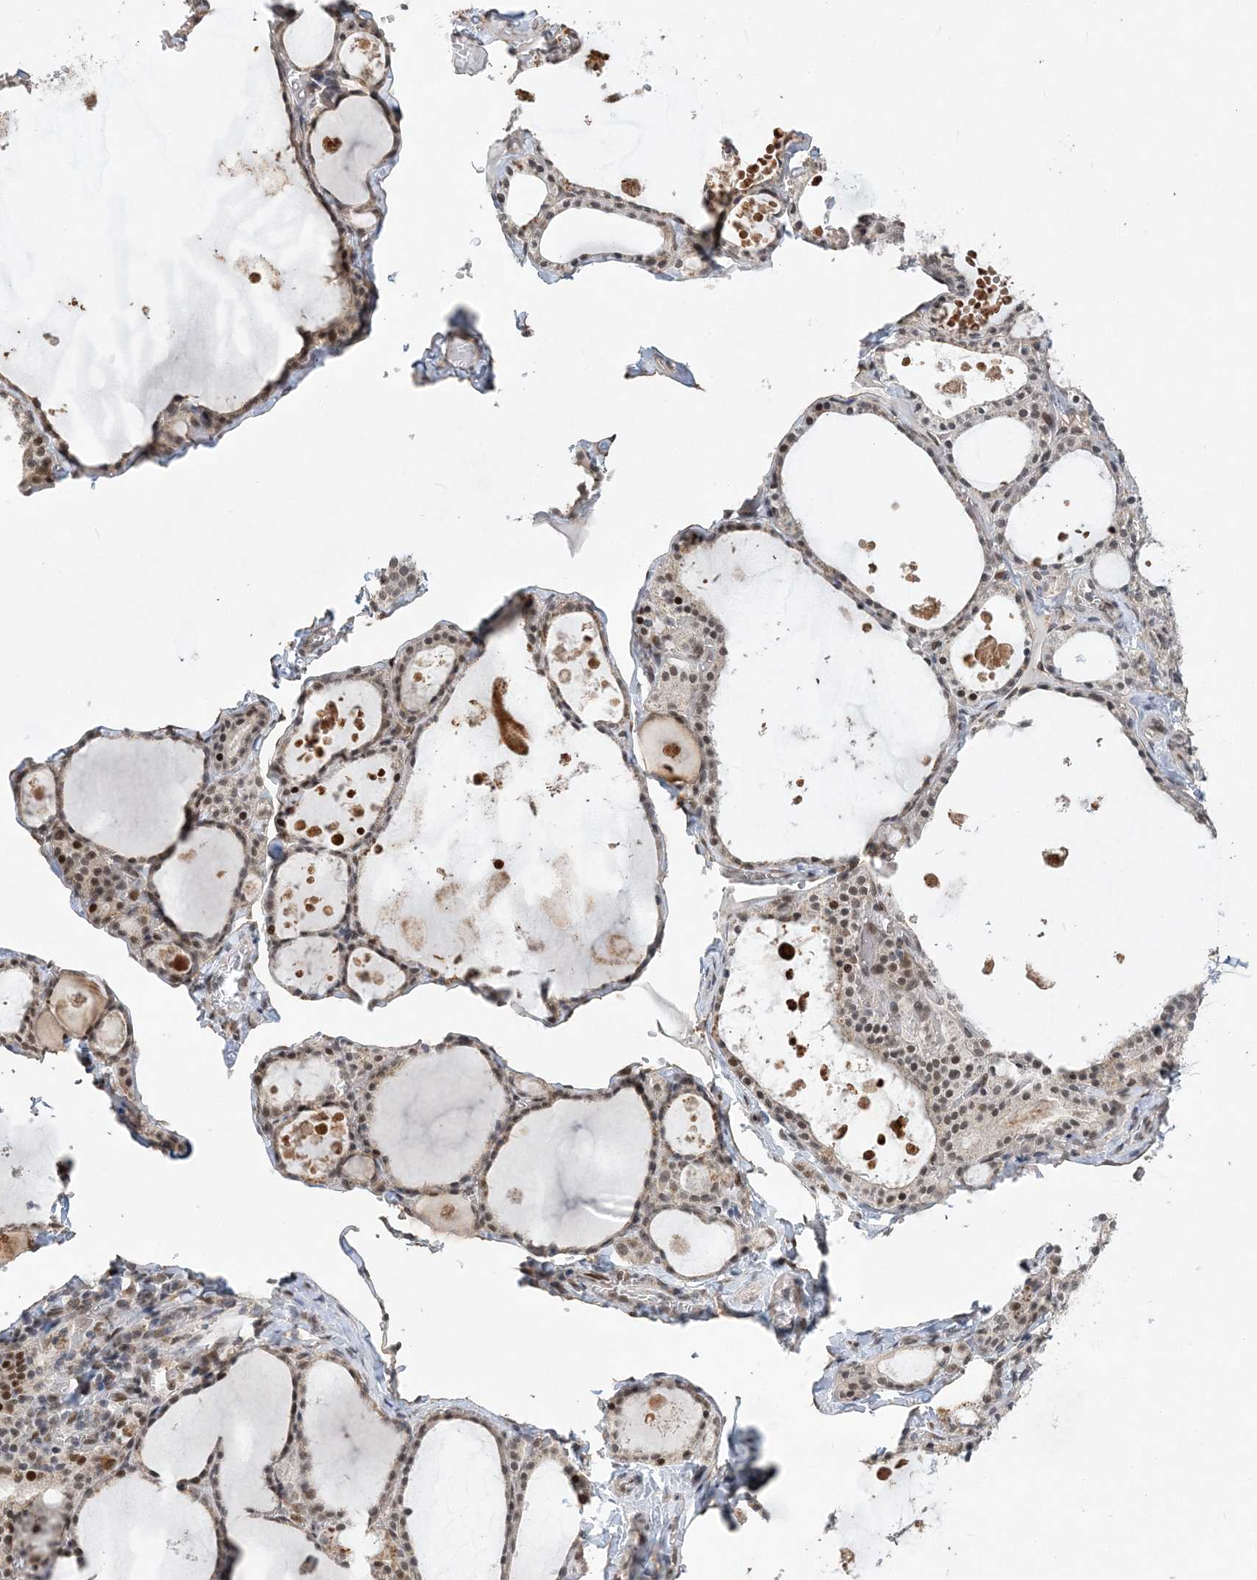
{"staining": {"intensity": "moderate", "quantity": ">75%", "location": "nuclear"}, "tissue": "thyroid gland", "cell_type": "Glandular cells", "image_type": "normal", "snomed": [{"axis": "morphology", "description": "Normal tissue, NOS"}, {"axis": "topography", "description": "Thyroid gland"}], "caption": "Moderate nuclear staining is identified in about >75% of glandular cells in unremarkable thyroid gland.", "gene": "WAC", "patient": {"sex": "male", "age": 56}}